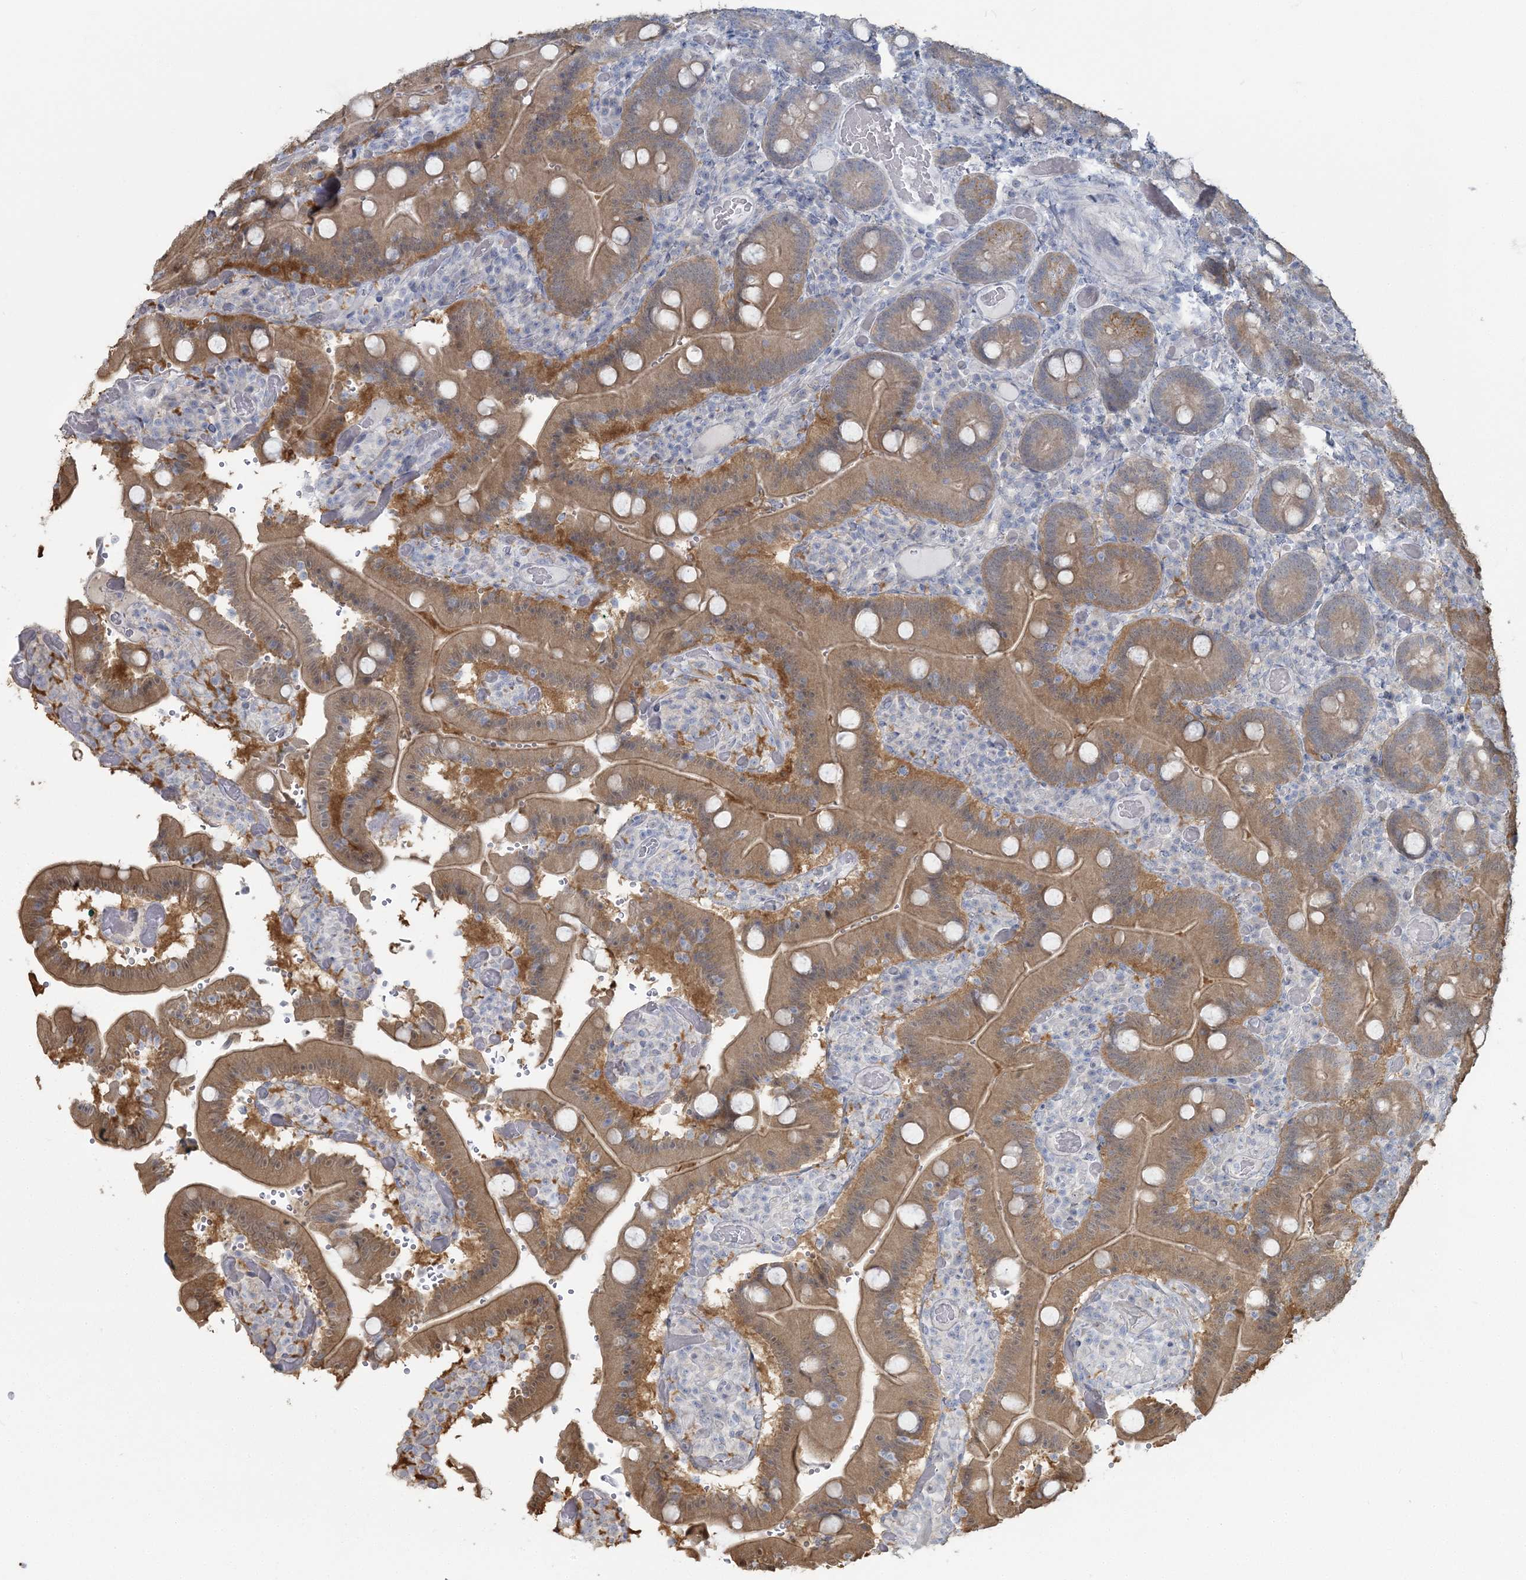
{"staining": {"intensity": "moderate", "quantity": ">75%", "location": "cytoplasmic/membranous"}, "tissue": "duodenum", "cell_type": "Glandular cells", "image_type": "normal", "snomed": [{"axis": "morphology", "description": "Normal tissue, NOS"}, {"axis": "topography", "description": "Duodenum"}], "caption": "The histopathology image displays immunohistochemical staining of unremarkable duodenum. There is moderate cytoplasmic/membranous expression is present in about >75% of glandular cells. (DAB (3,3'-diaminobenzidine) IHC with brightfield microscopy, high magnification).", "gene": "CMBL", "patient": {"sex": "female", "age": 62}}